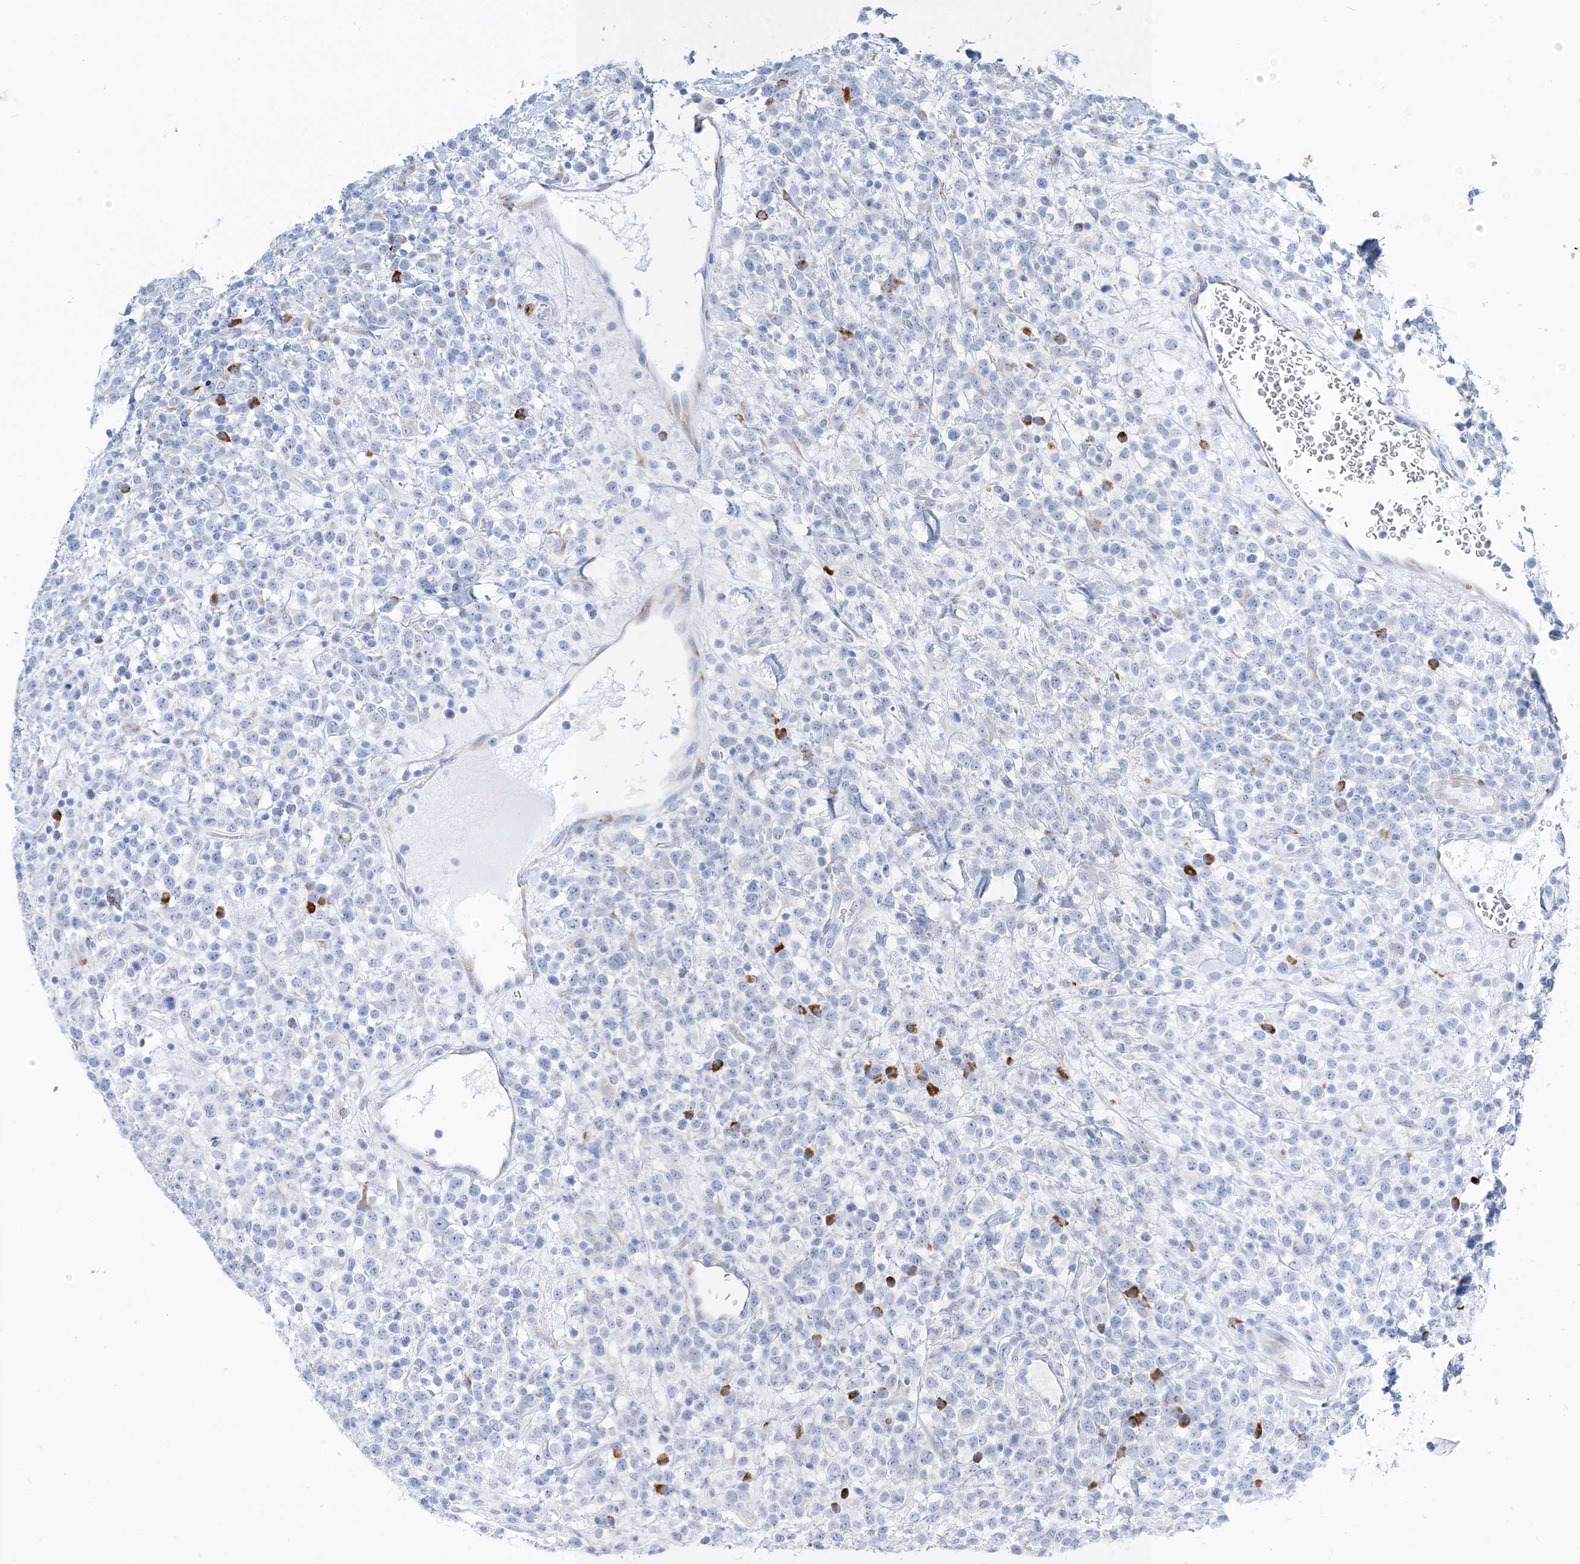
{"staining": {"intensity": "negative", "quantity": "none", "location": "none"}, "tissue": "lymphoma", "cell_type": "Tumor cells", "image_type": "cancer", "snomed": [{"axis": "morphology", "description": "Malignant lymphoma, non-Hodgkin's type, High grade"}, {"axis": "topography", "description": "Colon"}], "caption": "An immunohistochemistry (IHC) micrograph of malignant lymphoma, non-Hodgkin's type (high-grade) is shown. There is no staining in tumor cells of malignant lymphoma, non-Hodgkin's type (high-grade).", "gene": "TSPYL6", "patient": {"sex": "female", "age": 53}}